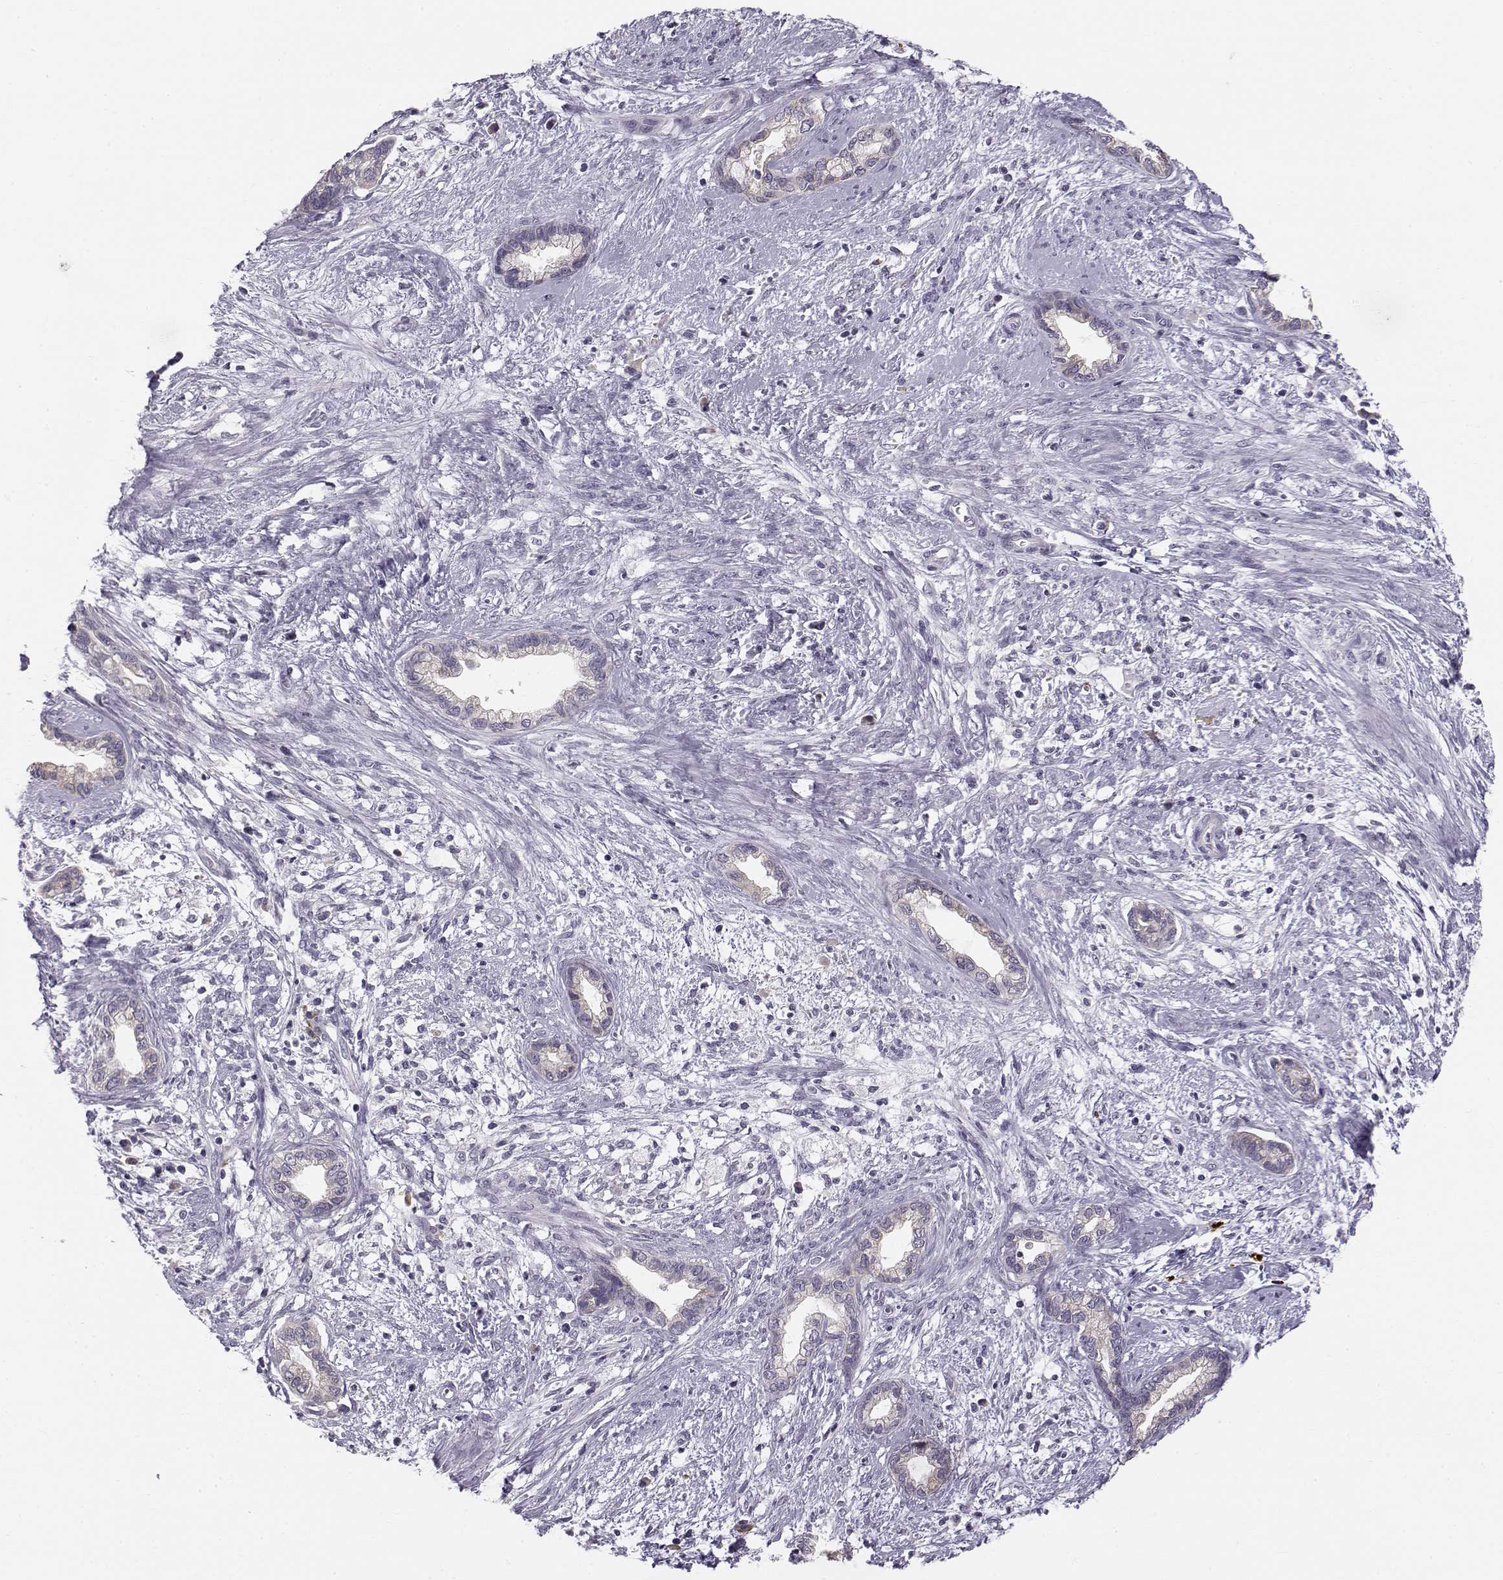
{"staining": {"intensity": "weak", "quantity": ">75%", "location": "cytoplasmic/membranous"}, "tissue": "cervical cancer", "cell_type": "Tumor cells", "image_type": "cancer", "snomed": [{"axis": "morphology", "description": "Adenocarcinoma, NOS"}, {"axis": "topography", "description": "Cervix"}], "caption": "Protein expression analysis of human cervical cancer (adenocarcinoma) reveals weak cytoplasmic/membranous positivity in approximately >75% of tumor cells.", "gene": "ACSL6", "patient": {"sex": "female", "age": 62}}